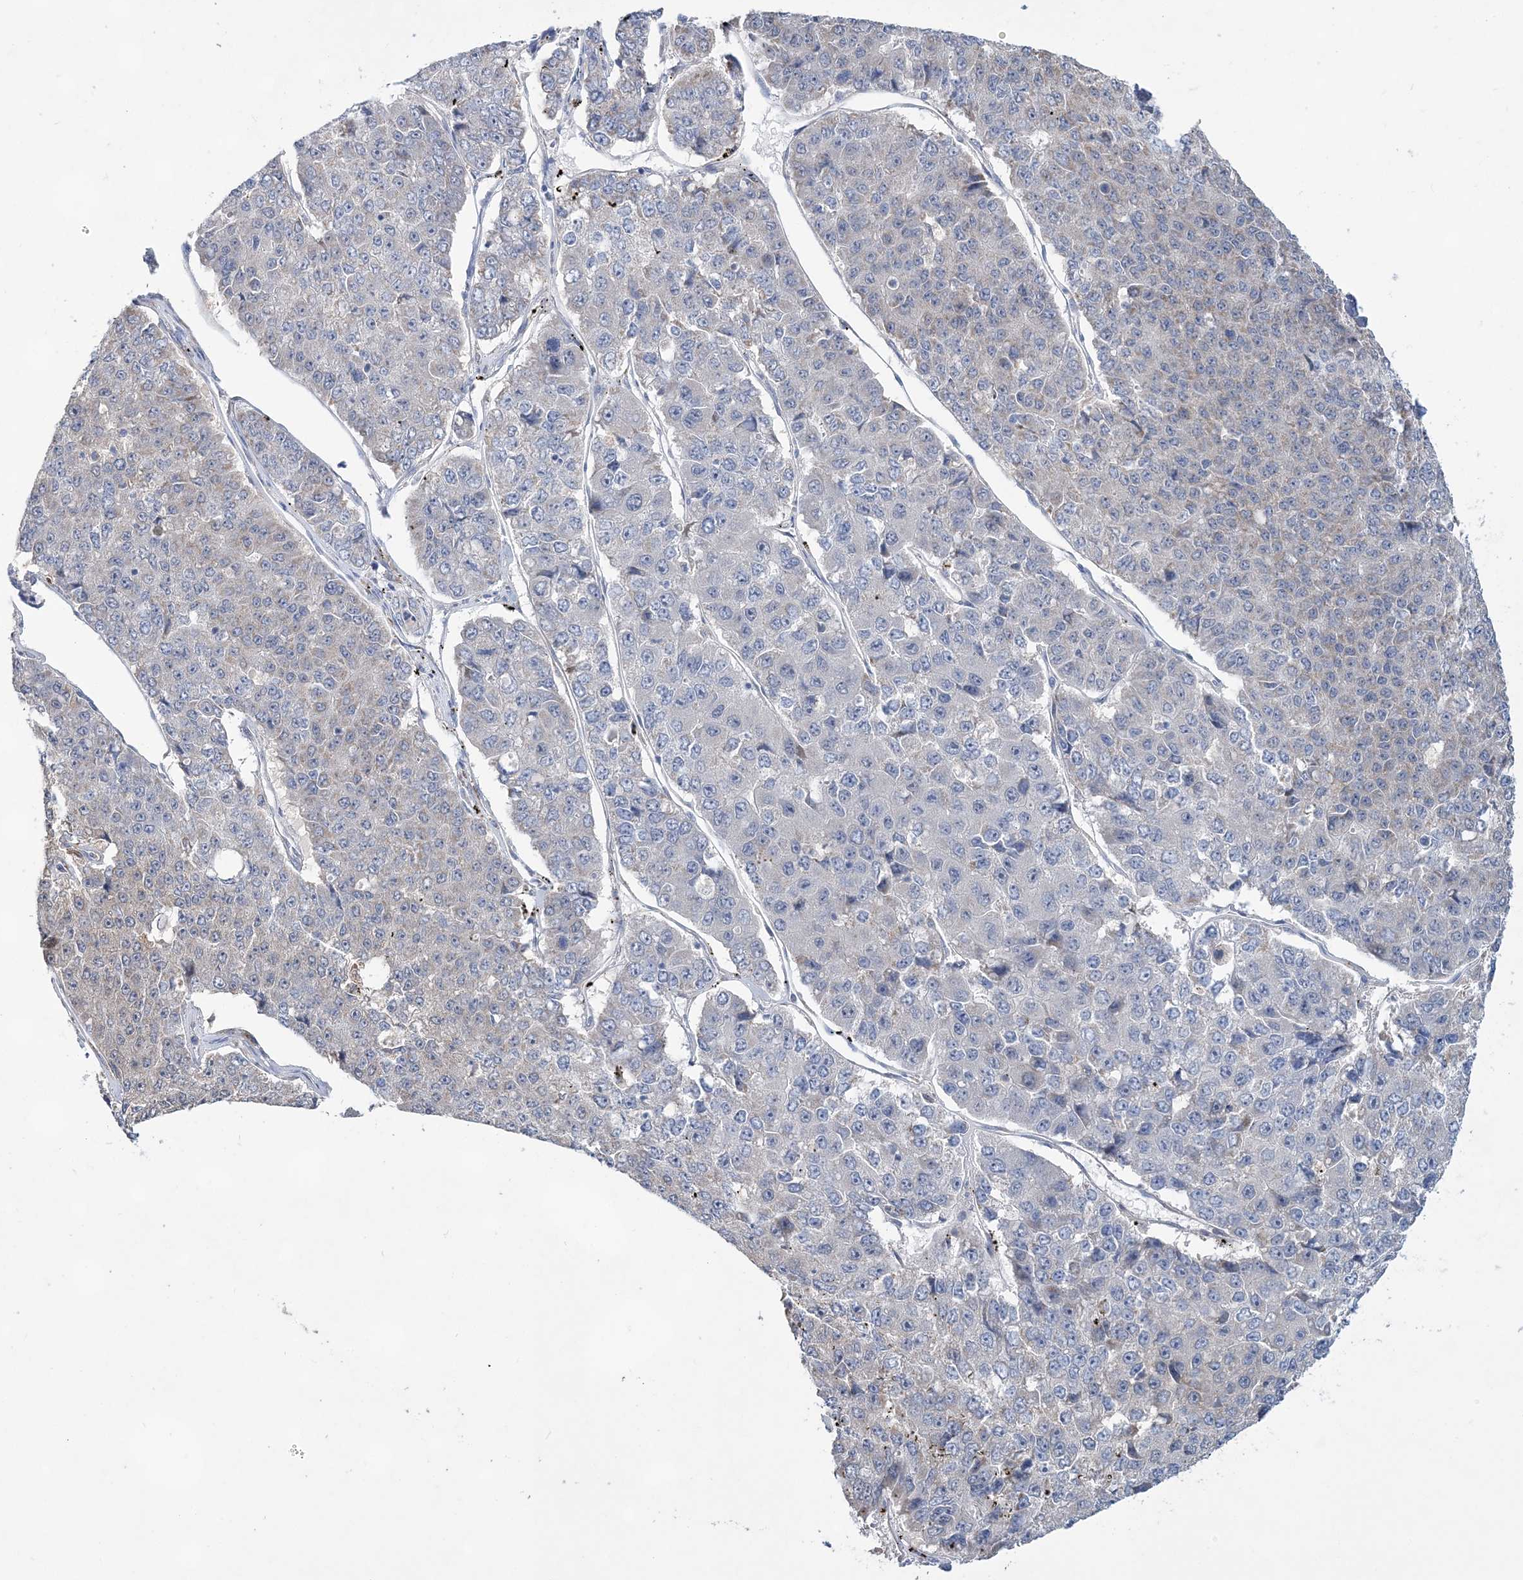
{"staining": {"intensity": "weak", "quantity": "<25%", "location": "cytoplasmic/membranous"}, "tissue": "pancreatic cancer", "cell_type": "Tumor cells", "image_type": "cancer", "snomed": [{"axis": "morphology", "description": "Adenocarcinoma, NOS"}, {"axis": "topography", "description": "Pancreas"}], "caption": "Immunohistochemistry of pancreatic cancer reveals no expression in tumor cells.", "gene": "TRAPPC13", "patient": {"sex": "male", "age": 50}}